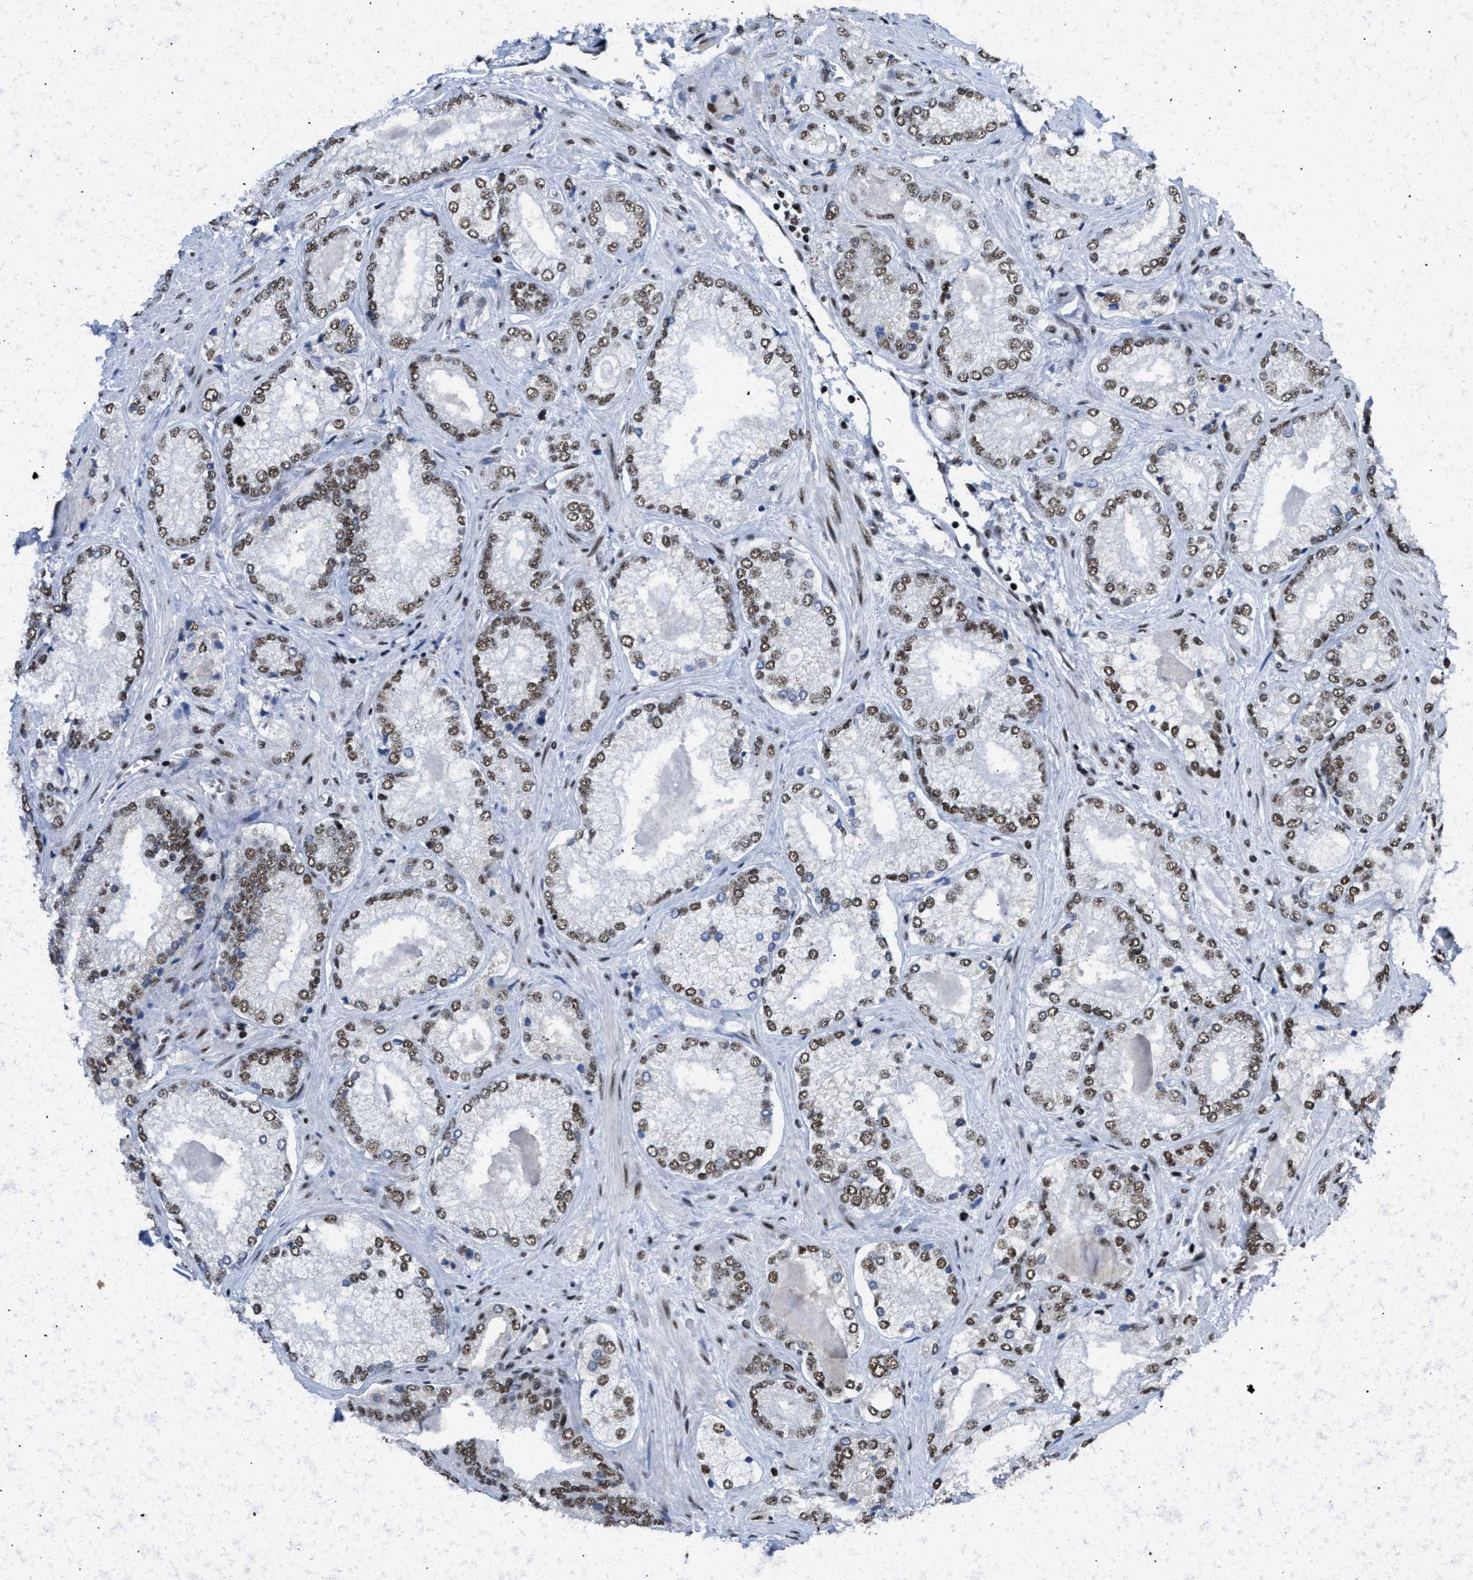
{"staining": {"intensity": "moderate", "quantity": ">75%", "location": "nuclear"}, "tissue": "prostate cancer", "cell_type": "Tumor cells", "image_type": "cancer", "snomed": [{"axis": "morphology", "description": "Adenocarcinoma, Low grade"}, {"axis": "topography", "description": "Prostate"}], "caption": "DAB immunohistochemical staining of prostate cancer displays moderate nuclear protein staining in approximately >75% of tumor cells.", "gene": "SCAF4", "patient": {"sex": "male", "age": 65}}